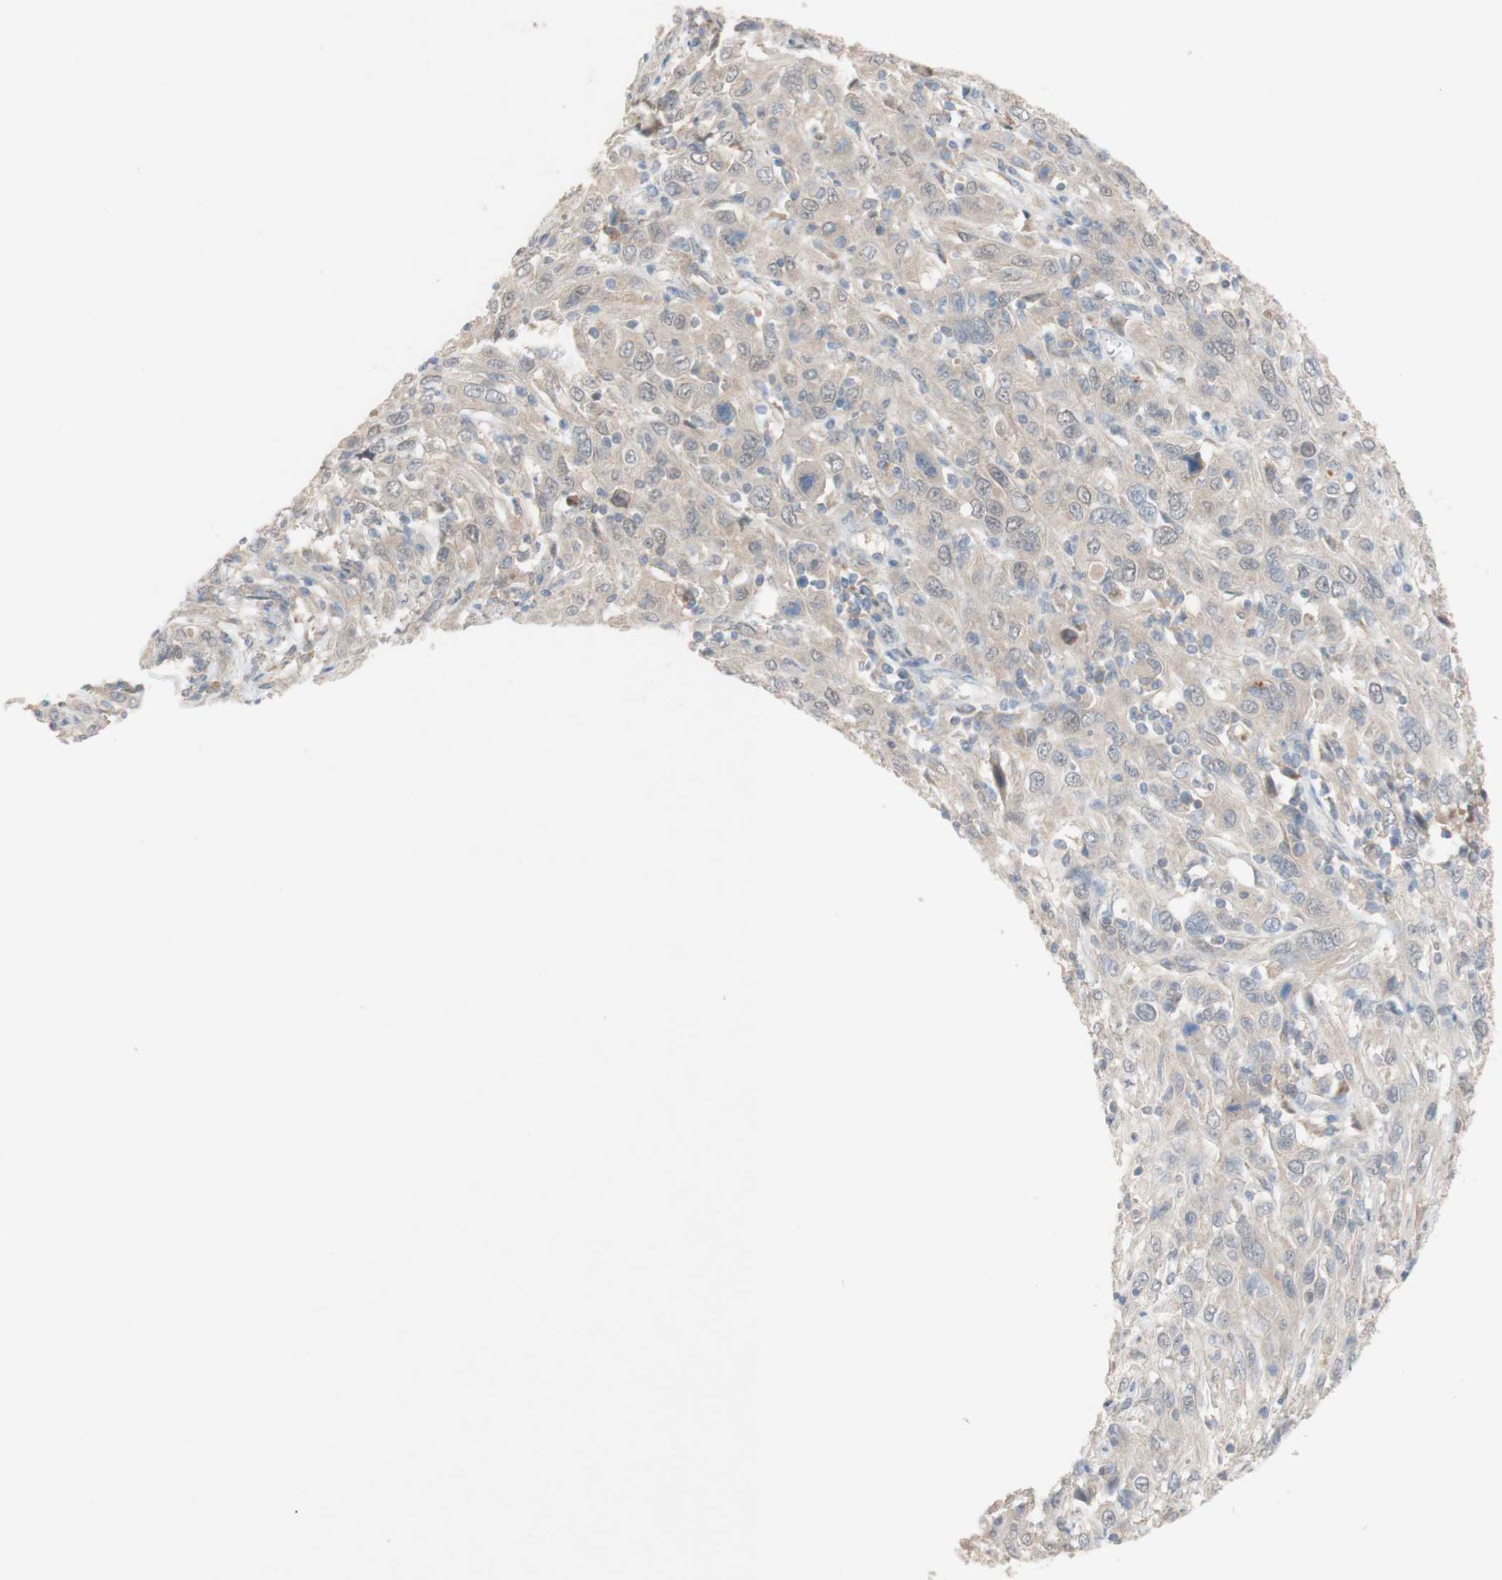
{"staining": {"intensity": "weak", "quantity": ">75%", "location": "cytoplasmic/membranous"}, "tissue": "cervical cancer", "cell_type": "Tumor cells", "image_type": "cancer", "snomed": [{"axis": "morphology", "description": "Squamous cell carcinoma, NOS"}, {"axis": "topography", "description": "Cervix"}], "caption": "About >75% of tumor cells in cervical cancer exhibit weak cytoplasmic/membranous protein expression as visualized by brown immunohistochemical staining.", "gene": "PEX2", "patient": {"sex": "female", "age": 46}}